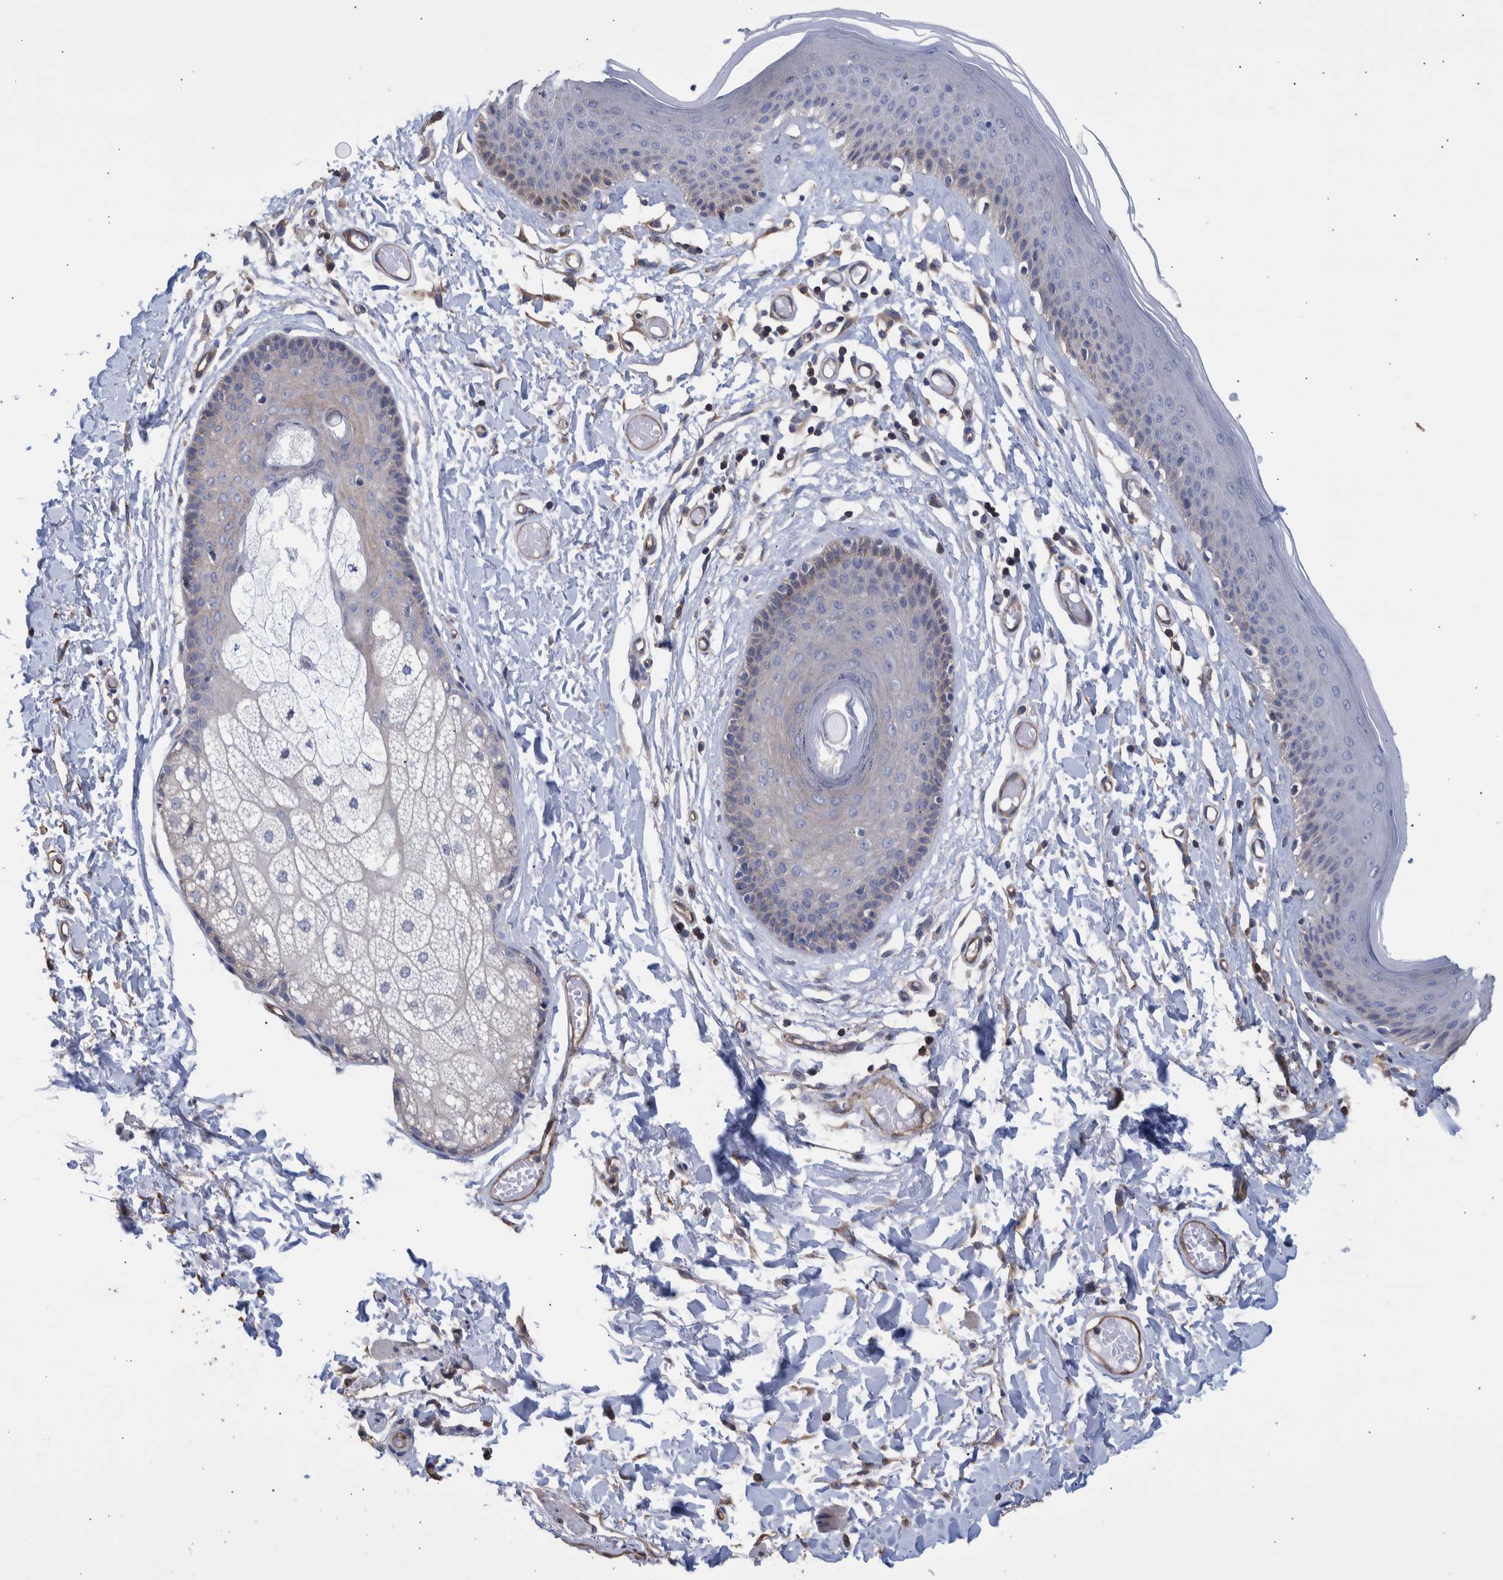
{"staining": {"intensity": "moderate", "quantity": "<25%", "location": "cytoplasmic/membranous"}, "tissue": "skin", "cell_type": "Epidermal cells", "image_type": "normal", "snomed": [{"axis": "morphology", "description": "Normal tissue, NOS"}, {"axis": "topography", "description": "Vulva"}], "caption": "Skin stained with a brown dye displays moderate cytoplasmic/membranous positive positivity in about <25% of epidermal cells.", "gene": "PPP3CC", "patient": {"sex": "female", "age": 73}}